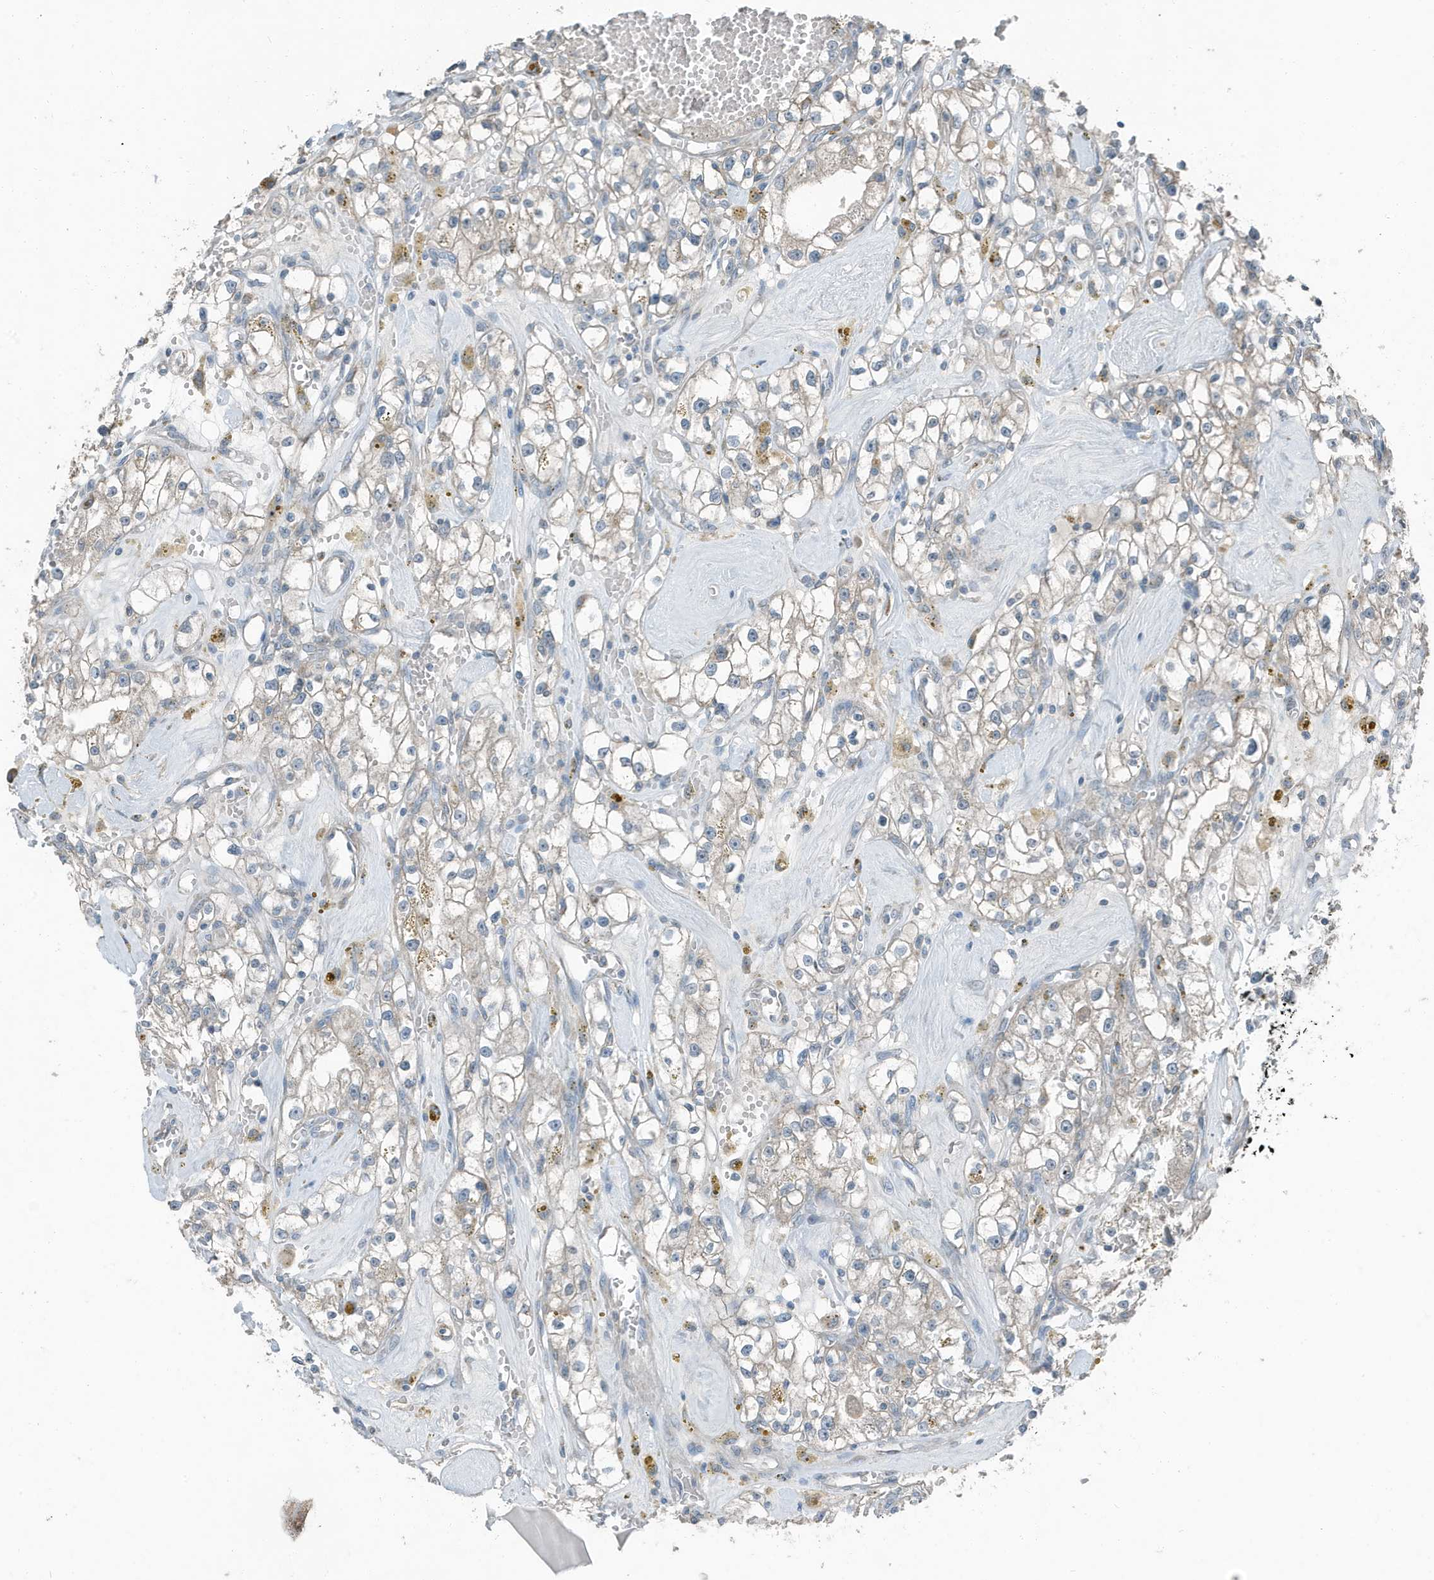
{"staining": {"intensity": "weak", "quantity": "<25%", "location": "cytoplasmic/membranous"}, "tissue": "renal cancer", "cell_type": "Tumor cells", "image_type": "cancer", "snomed": [{"axis": "morphology", "description": "Adenocarcinoma, NOS"}, {"axis": "topography", "description": "Kidney"}], "caption": "The image exhibits no significant staining in tumor cells of renal cancer.", "gene": "MT-CYB", "patient": {"sex": "male", "age": 56}}